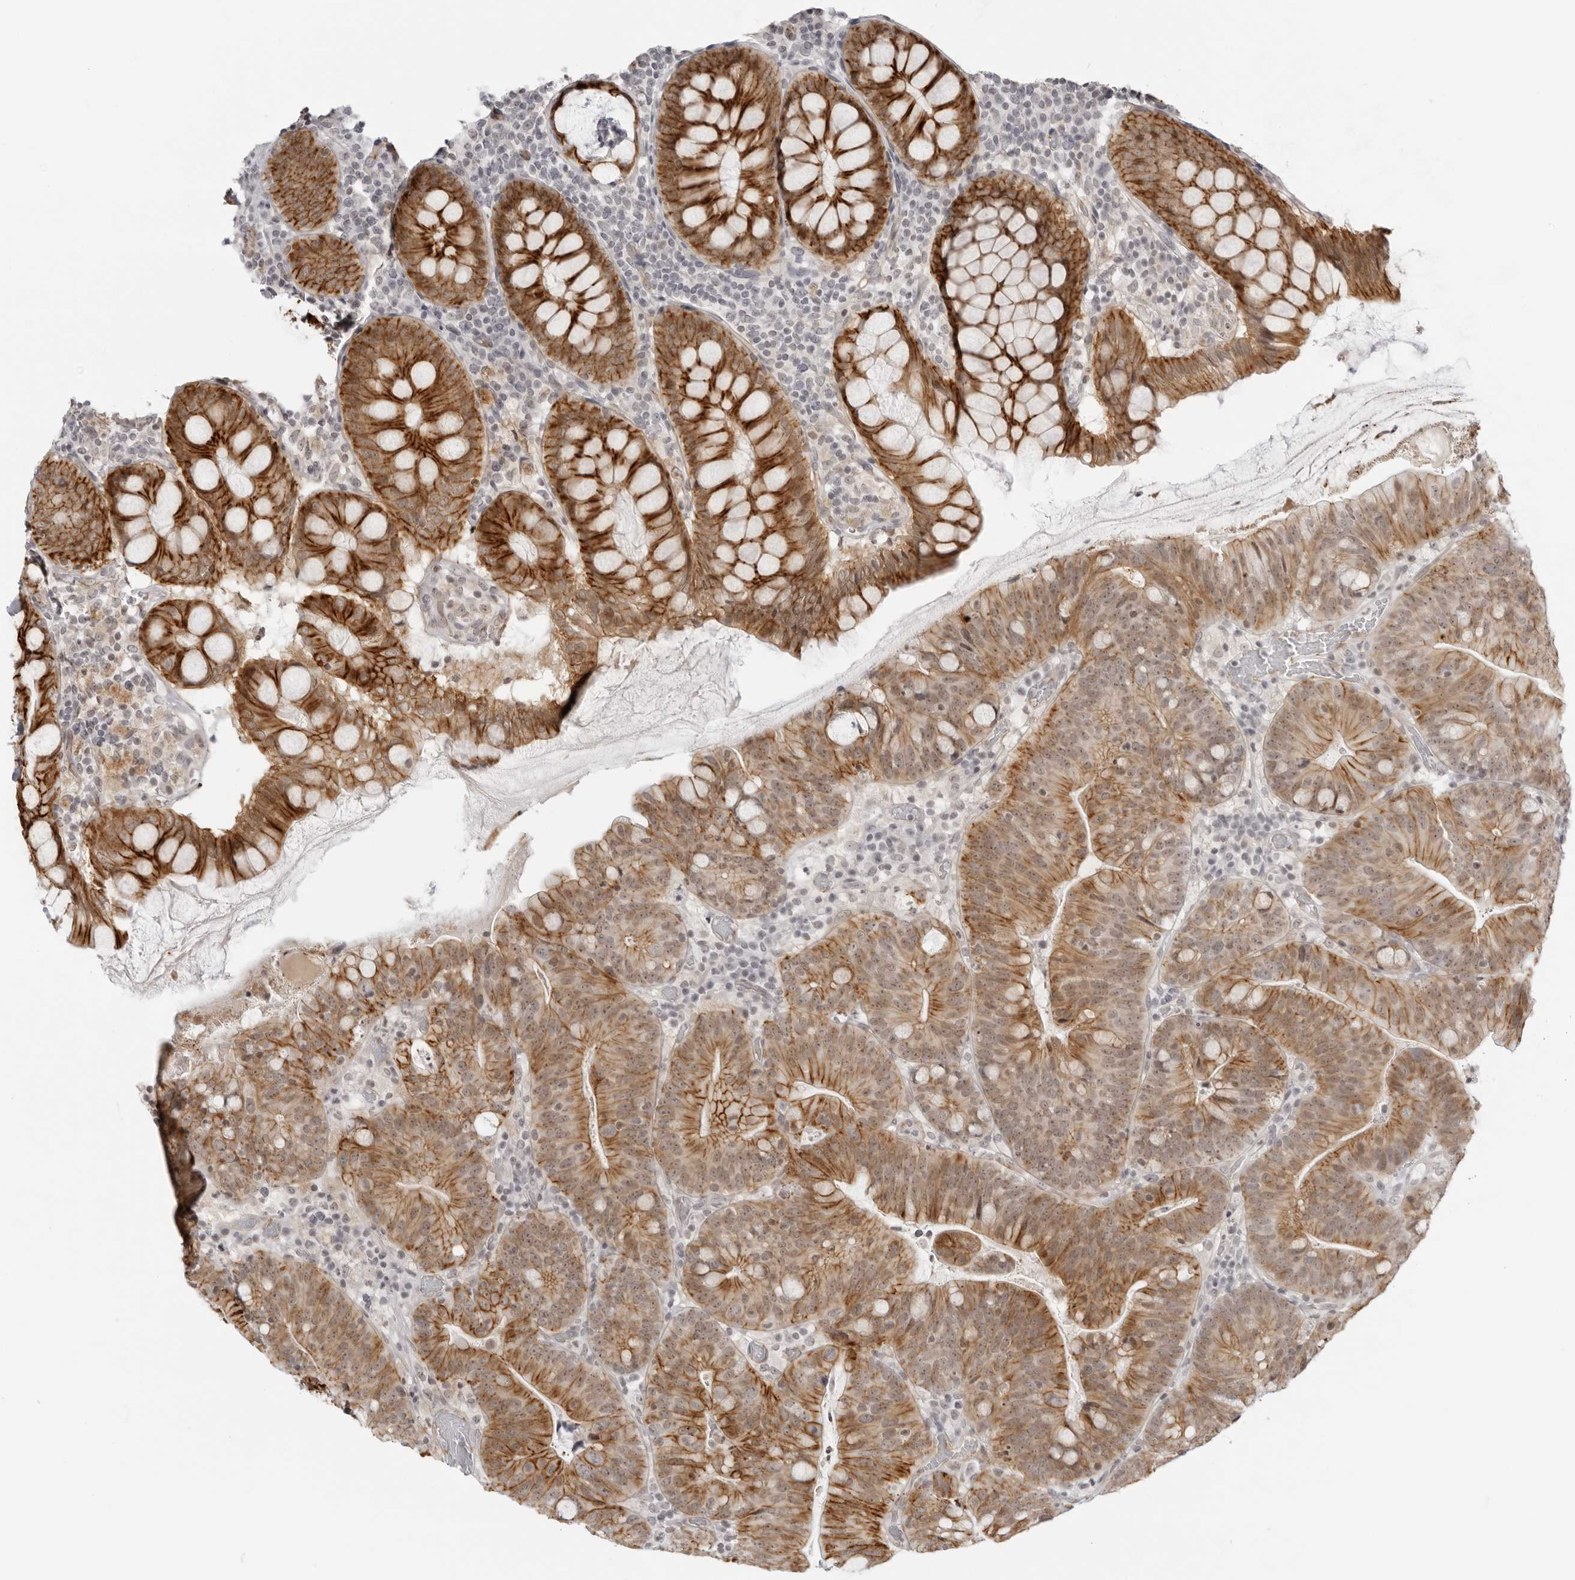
{"staining": {"intensity": "moderate", "quantity": ">75%", "location": "cytoplasmic/membranous,nuclear"}, "tissue": "colorectal cancer", "cell_type": "Tumor cells", "image_type": "cancer", "snomed": [{"axis": "morphology", "description": "Adenocarcinoma, NOS"}, {"axis": "topography", "description": "Colon"}], "caption": "Moderate cytoplasmic/membranous and nuclear protein positivity is present in approximately >75% of tumor cells in colorectal adenocarcinoma. The protein is stained brown, and the nuclei are stained in blue (DAB (3,3'-diaminobenzidine) IHC with brightfield microscopy, high magnification).", "gene": "TRAPPC3", "patient": {"sex": "female", "age": 66}}